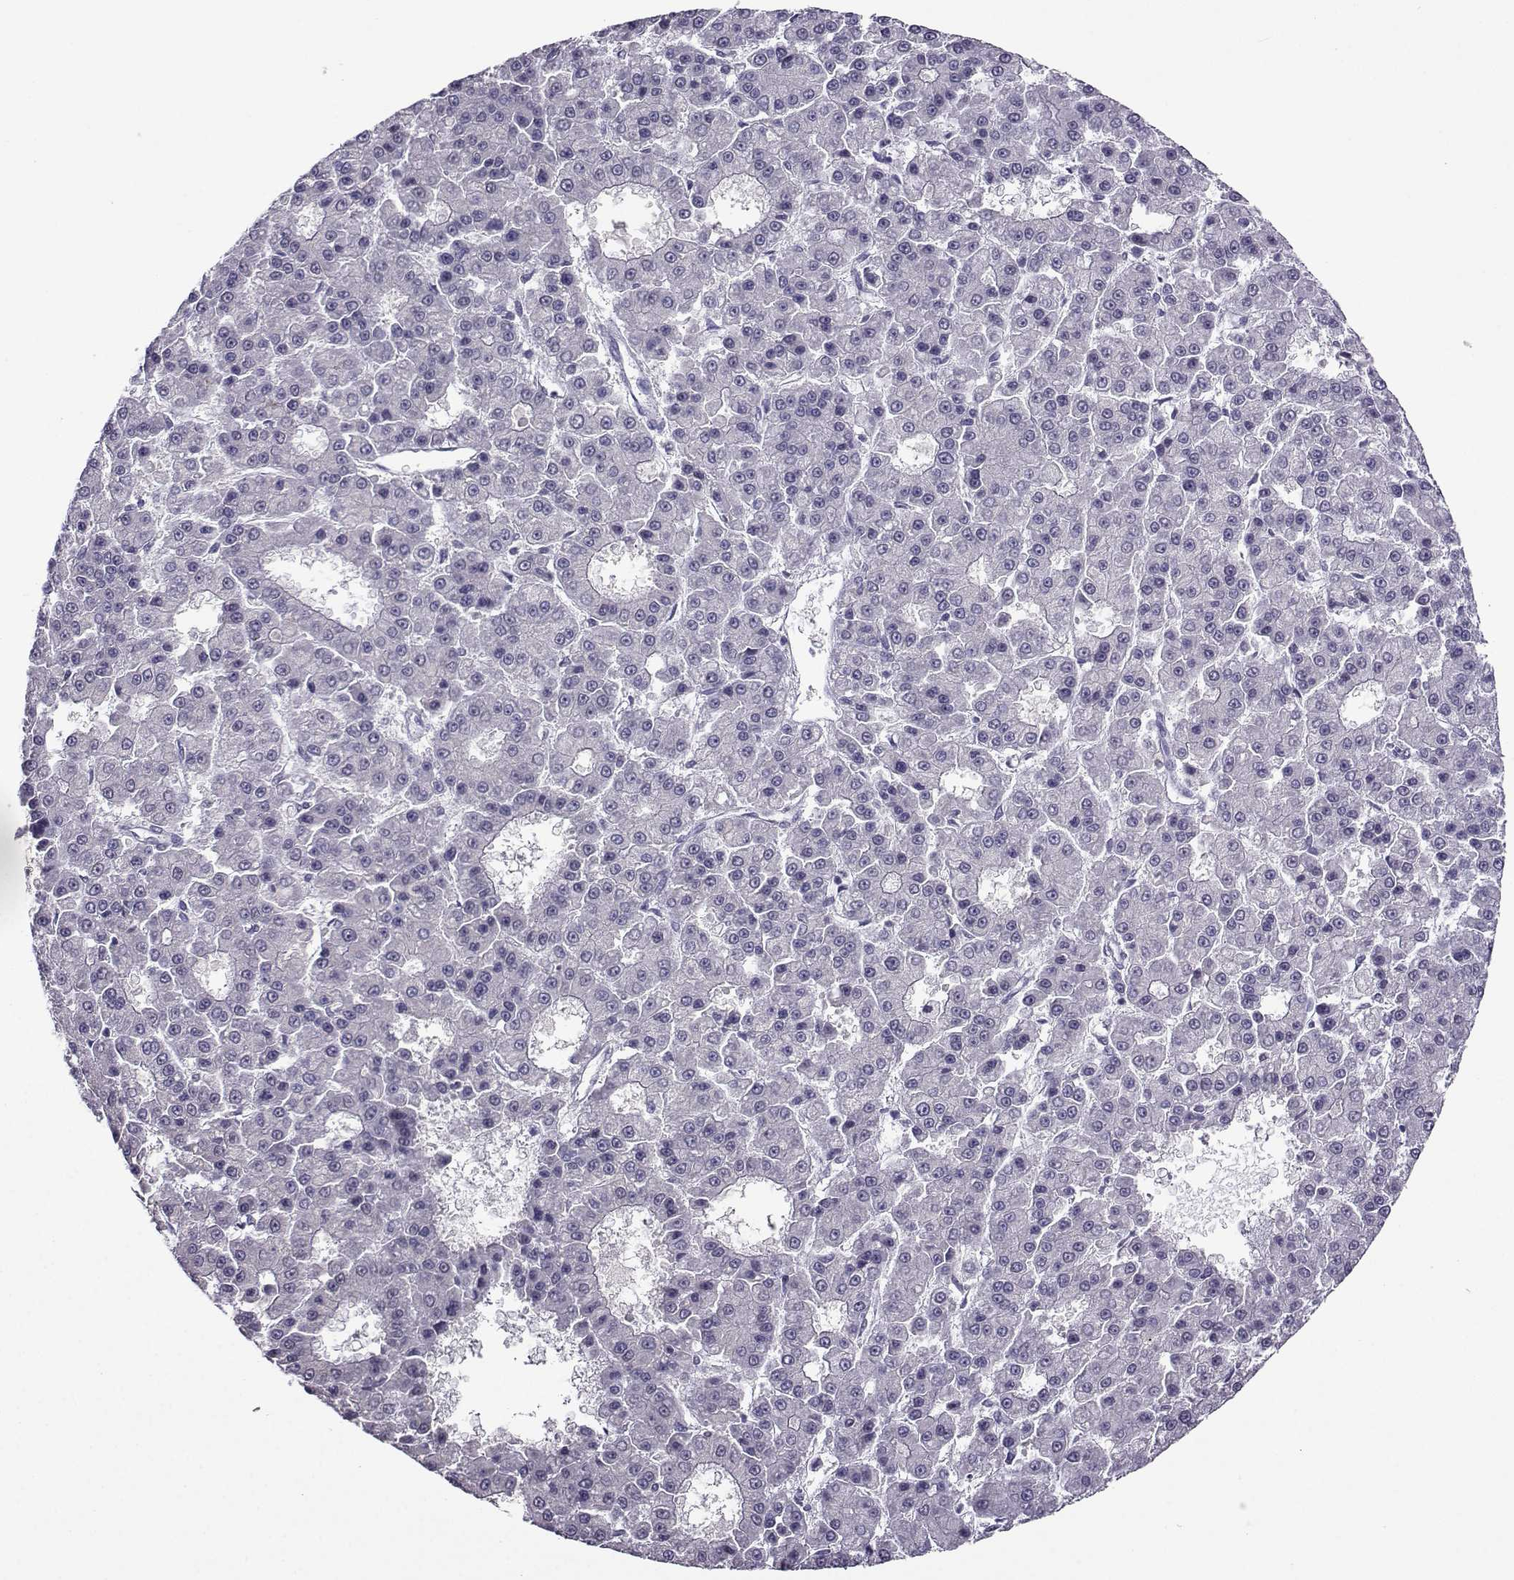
{"staining": {"intensity": "negative", "quantity": "none", "location": "none"}, "tissue": "liver cancer", "cell_type": "Tumor cells", "image_type": "cancer", "snomed": [{"axis": "morphology", "description": "Carcinoma, Hepatocellular, NOS"}, {"axis": "topography", "description": "Liver"}], "caption": "Liver hepatocellular carcinoma was stained to show a protein in brown. There is no significant positivity in tumor cells.", "gene": "DDX20", "patient": {"sex": "male", "age": 70}}